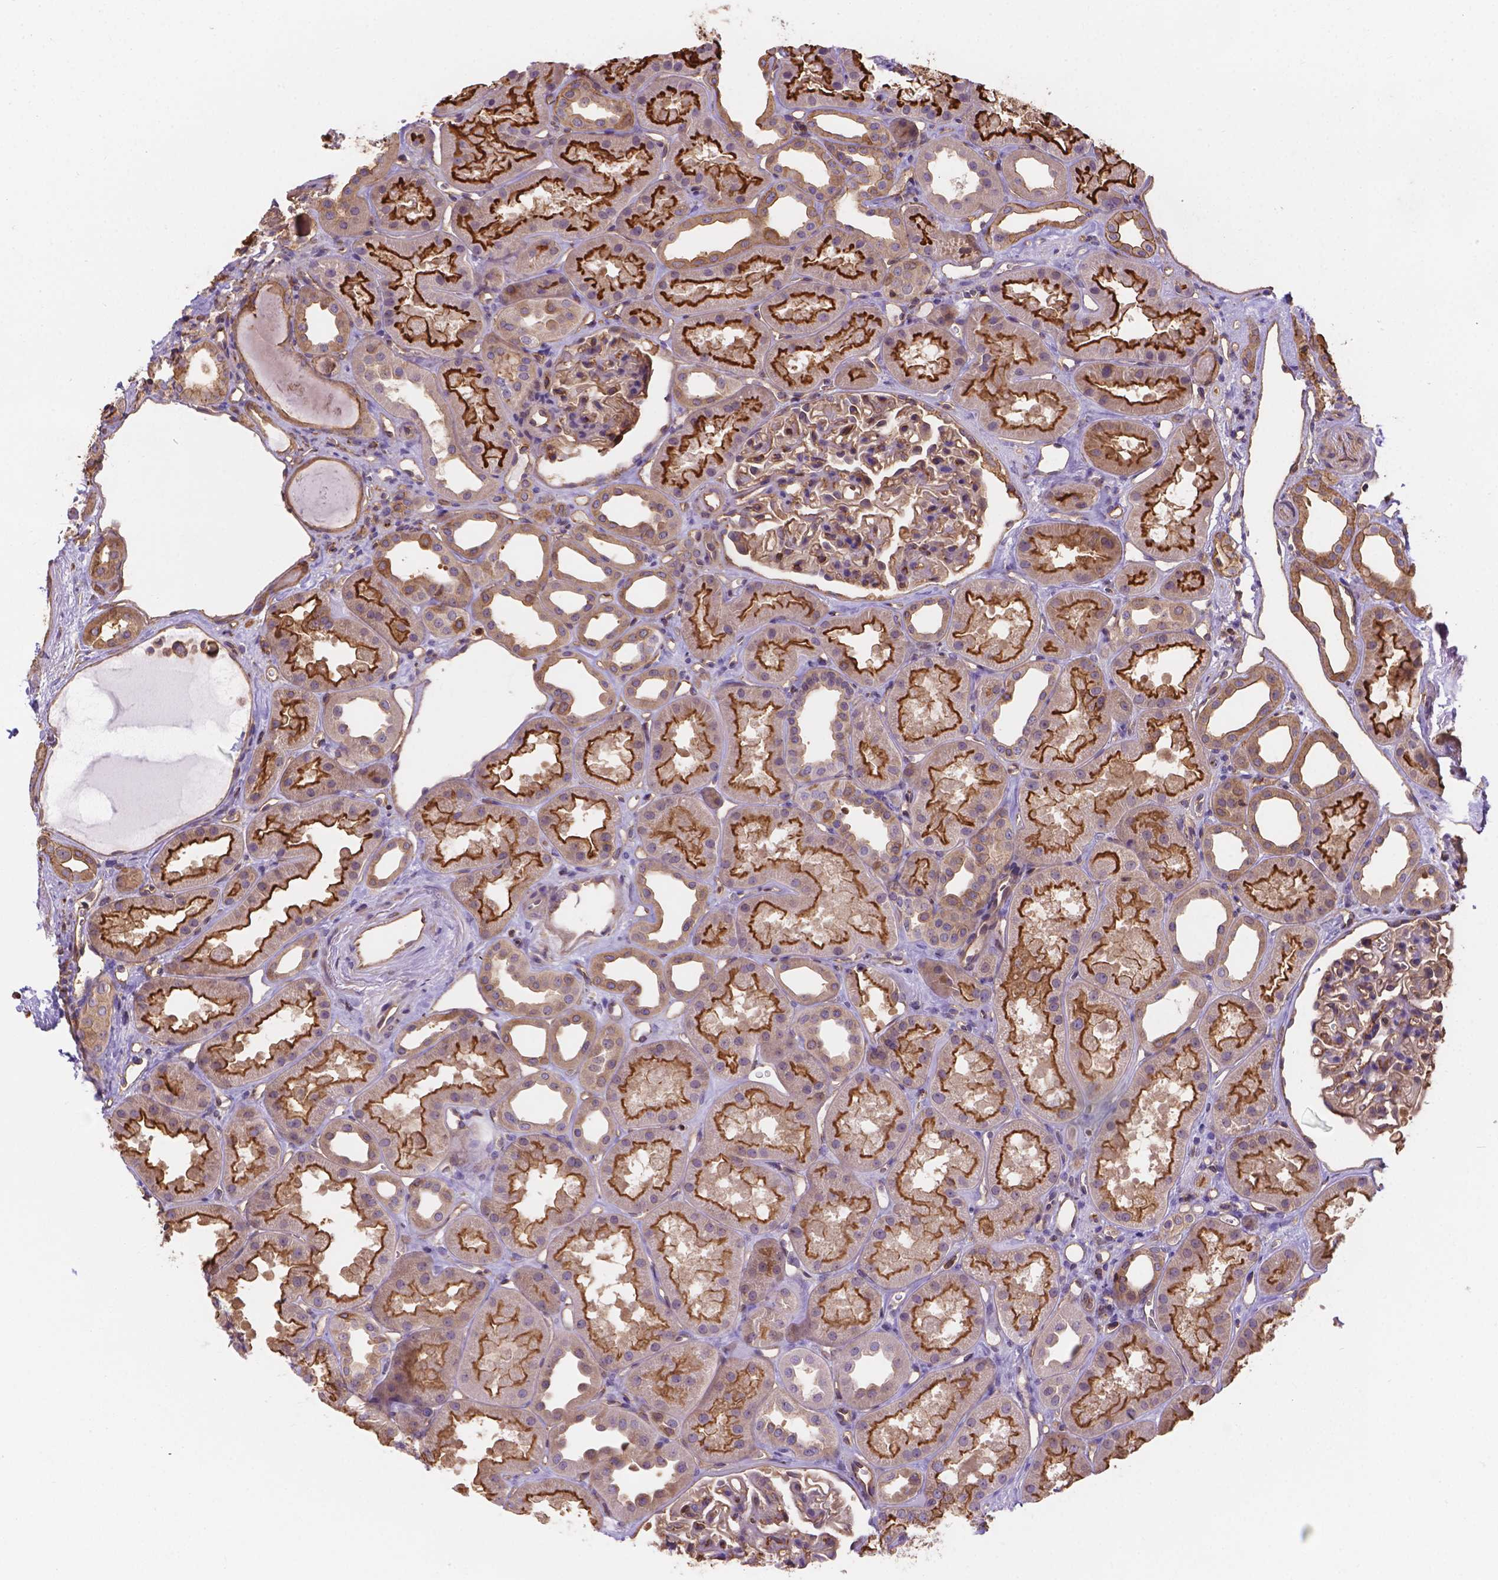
{"staining": {"intensity": "weak", "quantity": "25%-75%", "location": "cytoplasmic/membranous"}, "tissue": "kidney", "cell_type": "Cells in glomeruli", "image_type": "normal", "snomed": [{"axis": "morphology", "description": "Normal tissue, NOS"}, {"axis": "topography", "description": "Kidney"}], "caption": "Weak cytoplasmic/membranous staining for a protein is seen in about 25%-75% of cells in glomeruli of normal kidney using immunohistochemistry (IHC).", "gene": "DMWD", "patient": {"sex": "male", "age": 61}}